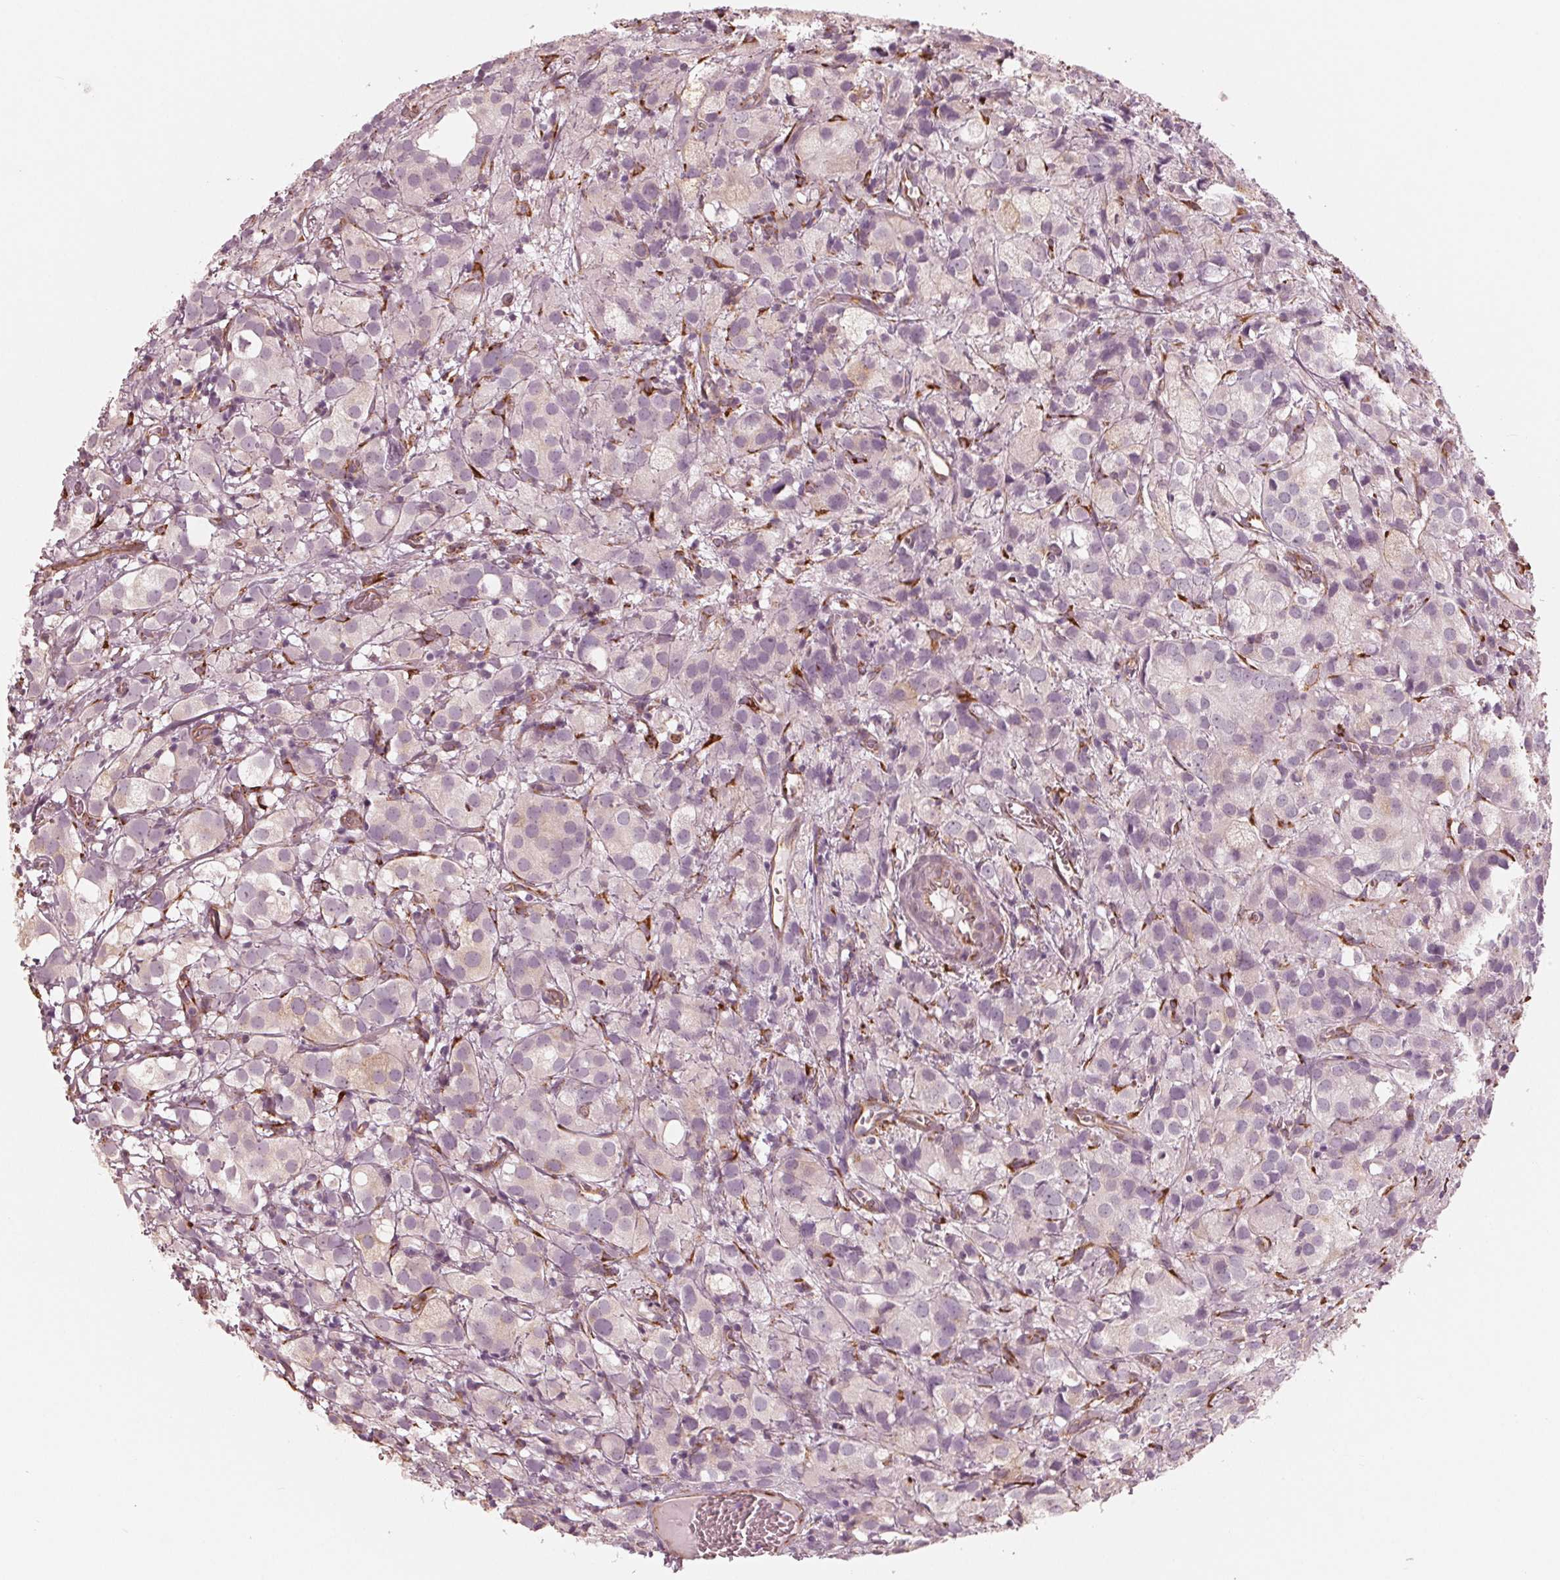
{"staining": {"intensity": "negative", "quantity": "none", "location": "none"}, "tissue": "prostate cancer", "cell_type": "Tumor cells", "image_type": "cancer", "snomed": [{"axis": "morphology", "description": "Adenocarcinoma, High grade"}, {"axis": "topography", "description": "Prostate"}], "caption": "Tumor cells are negative for protein expression in human prostate cancer.", "gene": "IKBIP", "patient": {"sex": "male", "age": 86}}